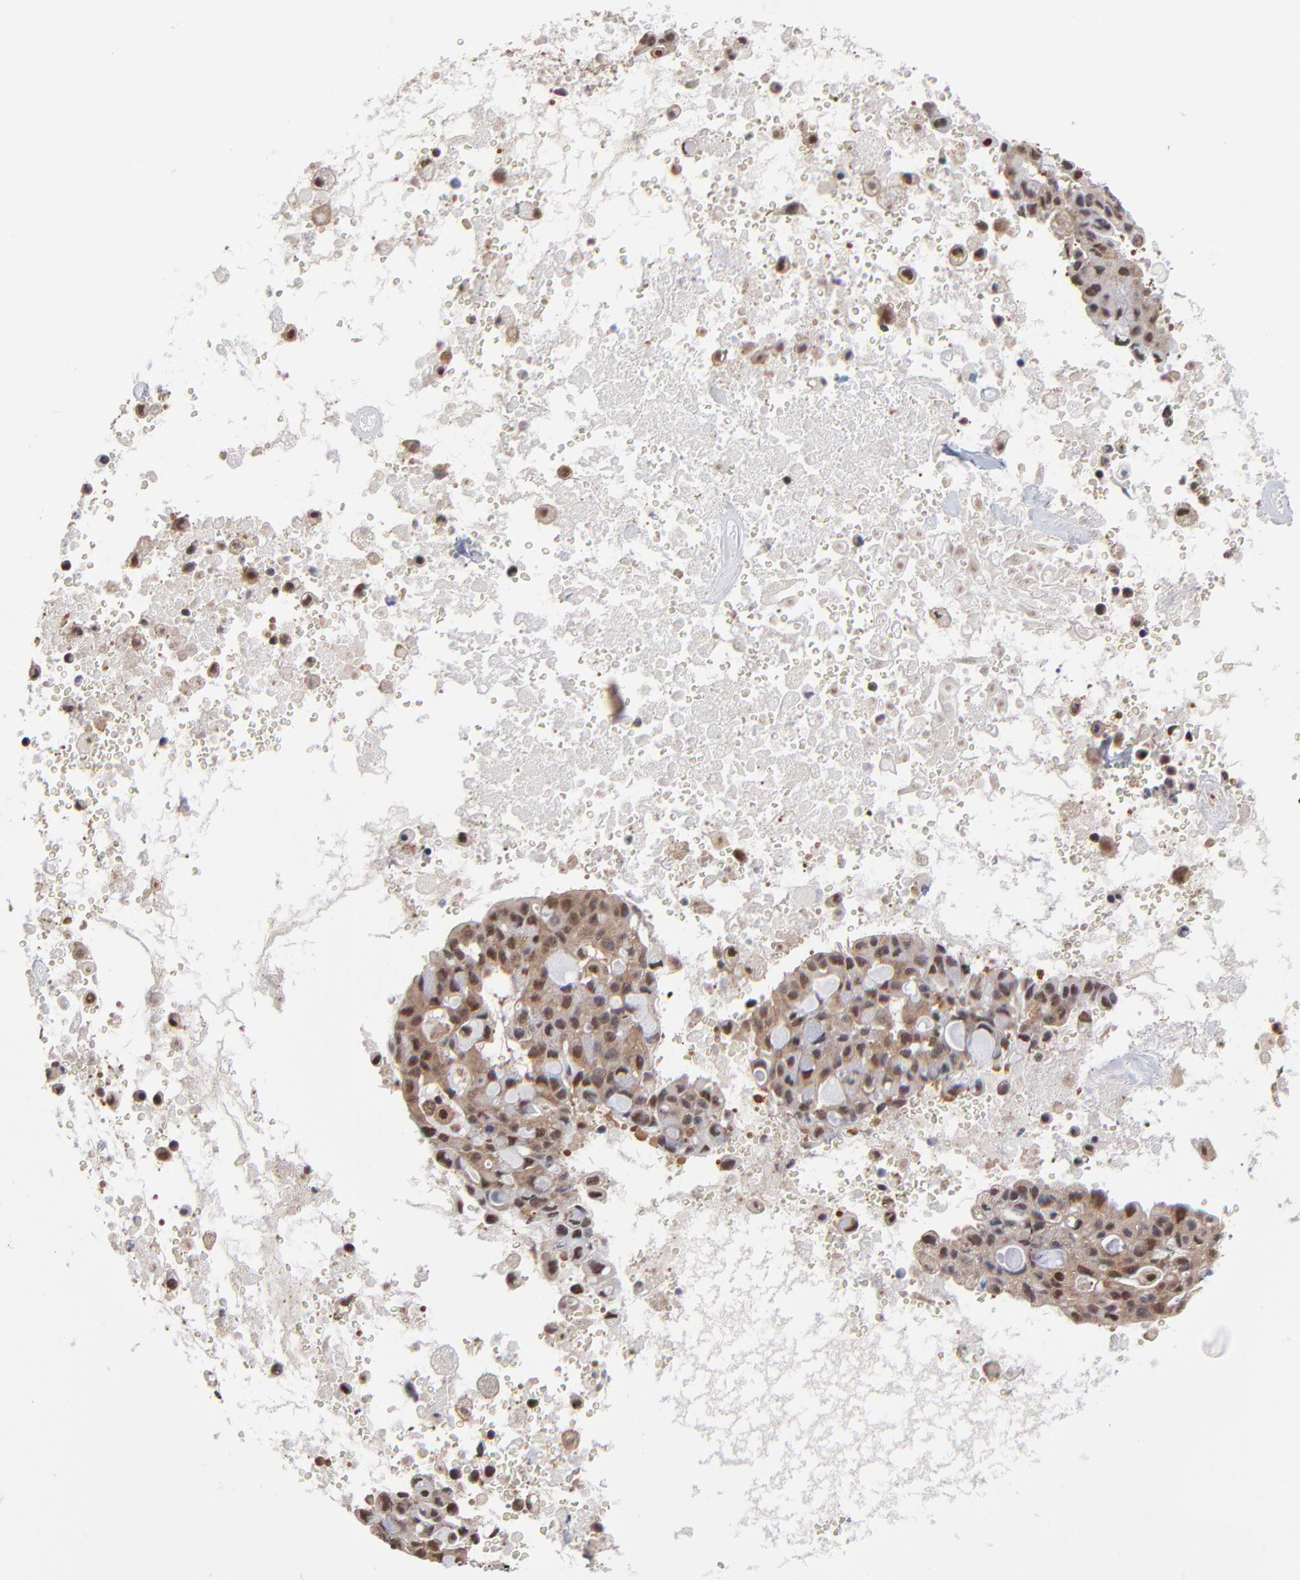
{"staining": {"intensity": "weak", "quantity": "25%-75%", "location": "cytoplasmic/membranous,nuclear"}, "tissue": "lung cancer", "cell_type": "Tumor cells", "image_type": "cancer", "snomed": [{"axis": "morphology", "description": "Adenocarcinoma, NOS"}, {"axis": "topography", "description": "Lung"}], "caption": "Weak cytoplasmic/membranous and nuclear positivity is identified in approximately 25%-75% of tumor cells in adenocarcinoma (lung). (DAB IHC, brown staining for protein, blue staining for nuclei).", "gene": "PSMC4", "patient": {"sex": "female", "age": 44}}